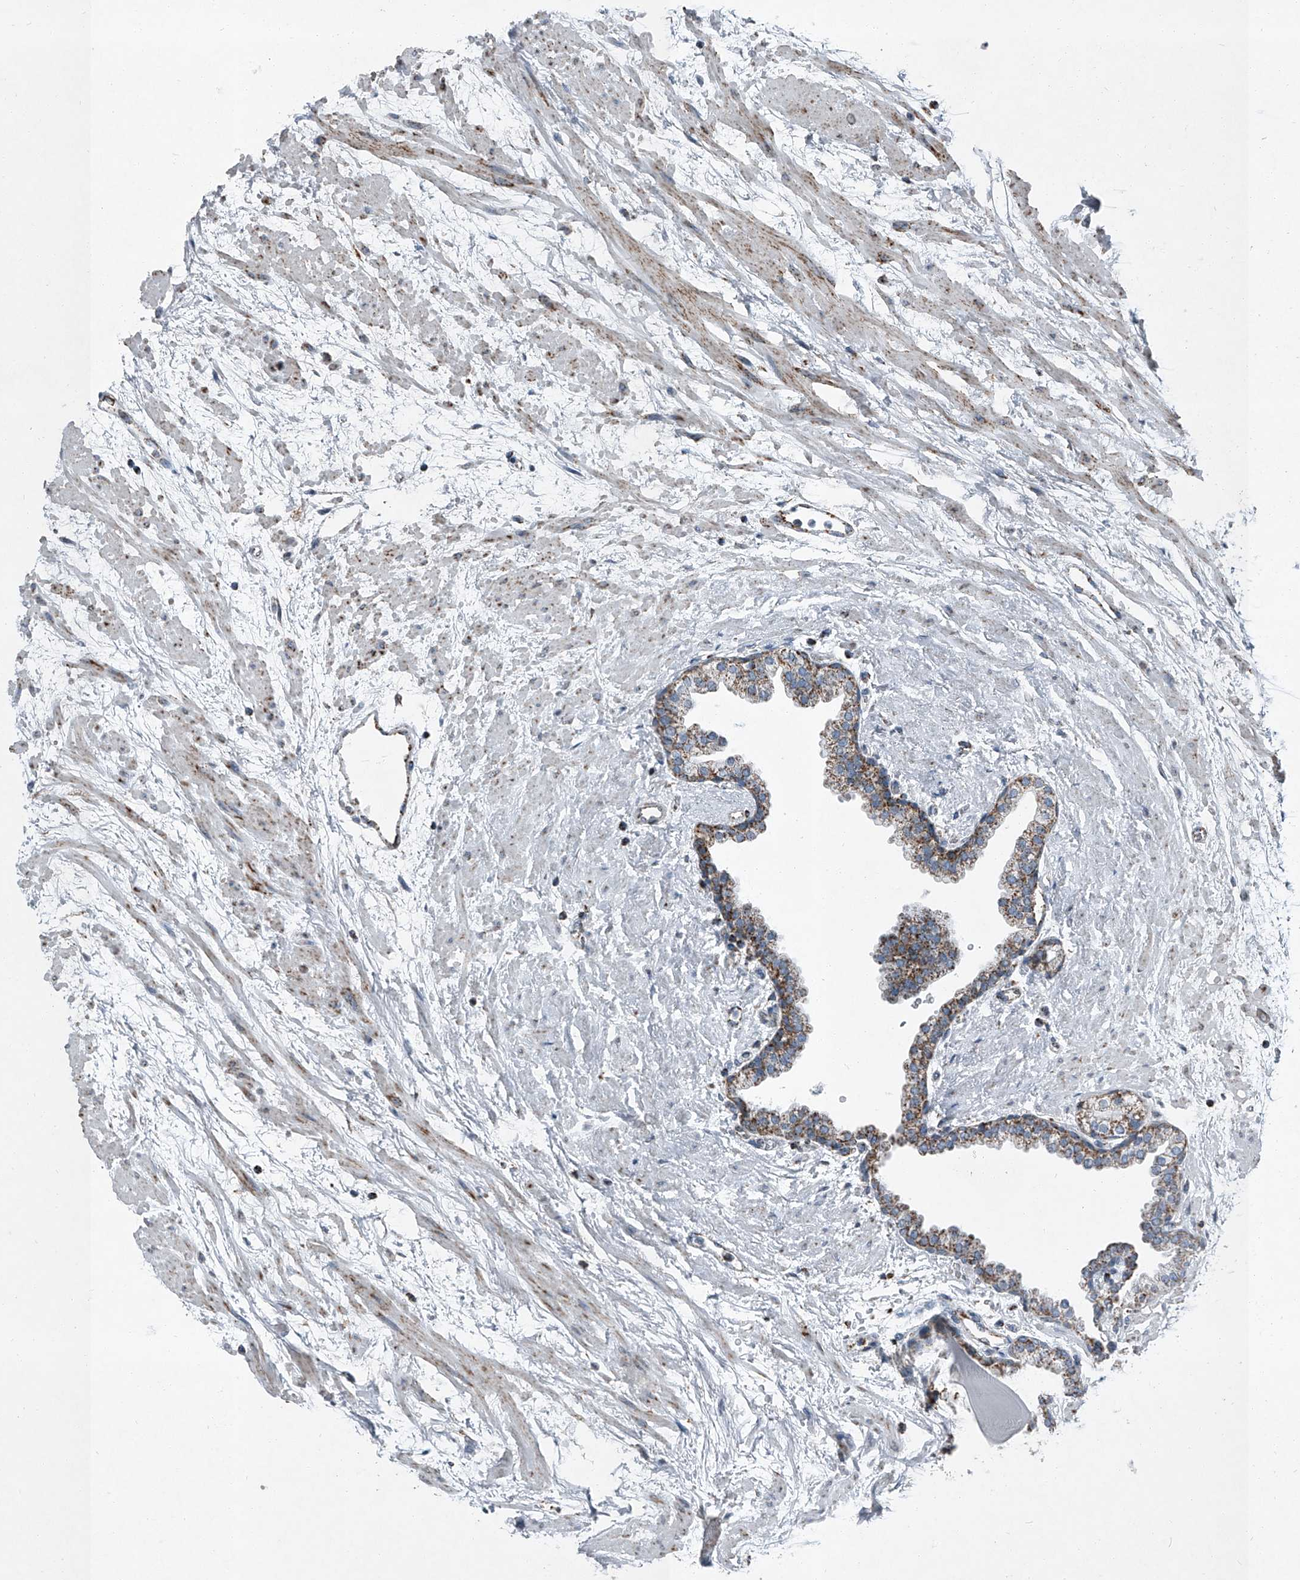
{"staining": {"intensity": "moderate", "quantity": "25%-75%", "location": "cytoplasmic/membranous"}, "tissue": "prostate", "cell_type": "Glandular cells", "image_type": "normal", "snomed": [{"axis": "morphology", "description": "Normal tissue, NOS"}, {"axis": "topography", "description": "Prostate"}], "caption": "The image reveals a brown stain indicating the presence of a protein in the cytoplasmic/membranous of glandular cells in prostate. The staining was performed using DAB, with brown indicating positive protein expression. Nuclei are stained blue with hematoxylin.", "gene": "CHRNA7", "patient": {"sex": "male", "age": 48}}